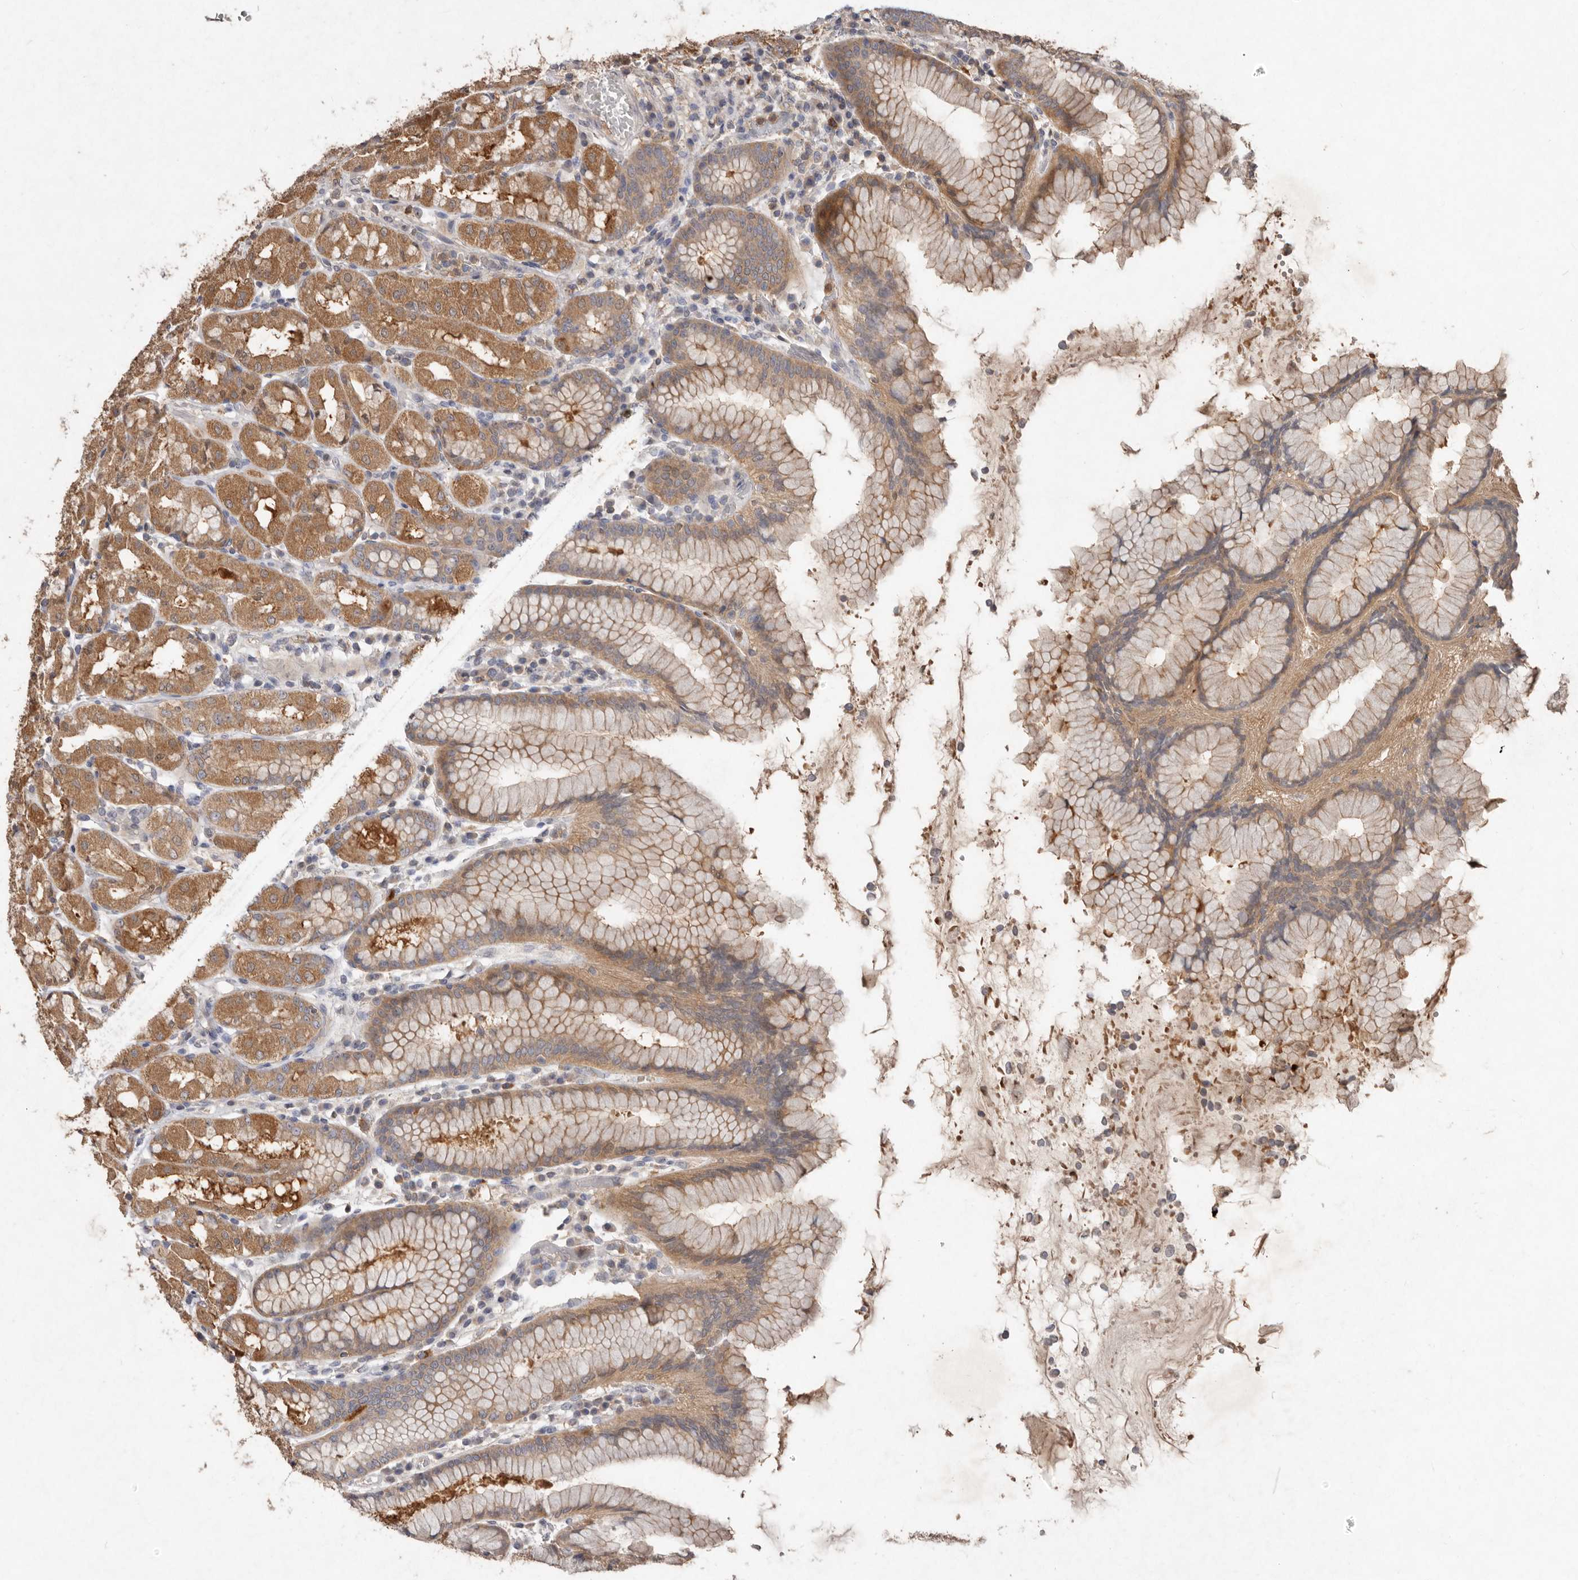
{"staining": {"intensity": "moderate", "quantity": ">75%", "location": "cytoplasmic/membranous"}, "tissue": "stomach", "cell_type": "Glandular cells", "image_type": "normal", "snomed": [{"axis": "morphology", "description": "Normal tissue, NOS"}, {"axis": "topography", "description": "Stomach"}, {"axis": "topography", "description": "Stomach, lower"}], "caption": "Benign stomach was stained to show a protein in brown. There is medium levels of moderate cytoplasmic/membranous expression in approximately >75% of glandular cells. The staining is performed using DAB (3,3'-diaminobenzidine) brown chromogen to label protein expression. The nuclei are counter-stained blue using hematoxylin.", "gene": "EDEM1", "patient": {"sex": "female", "age": 56}}